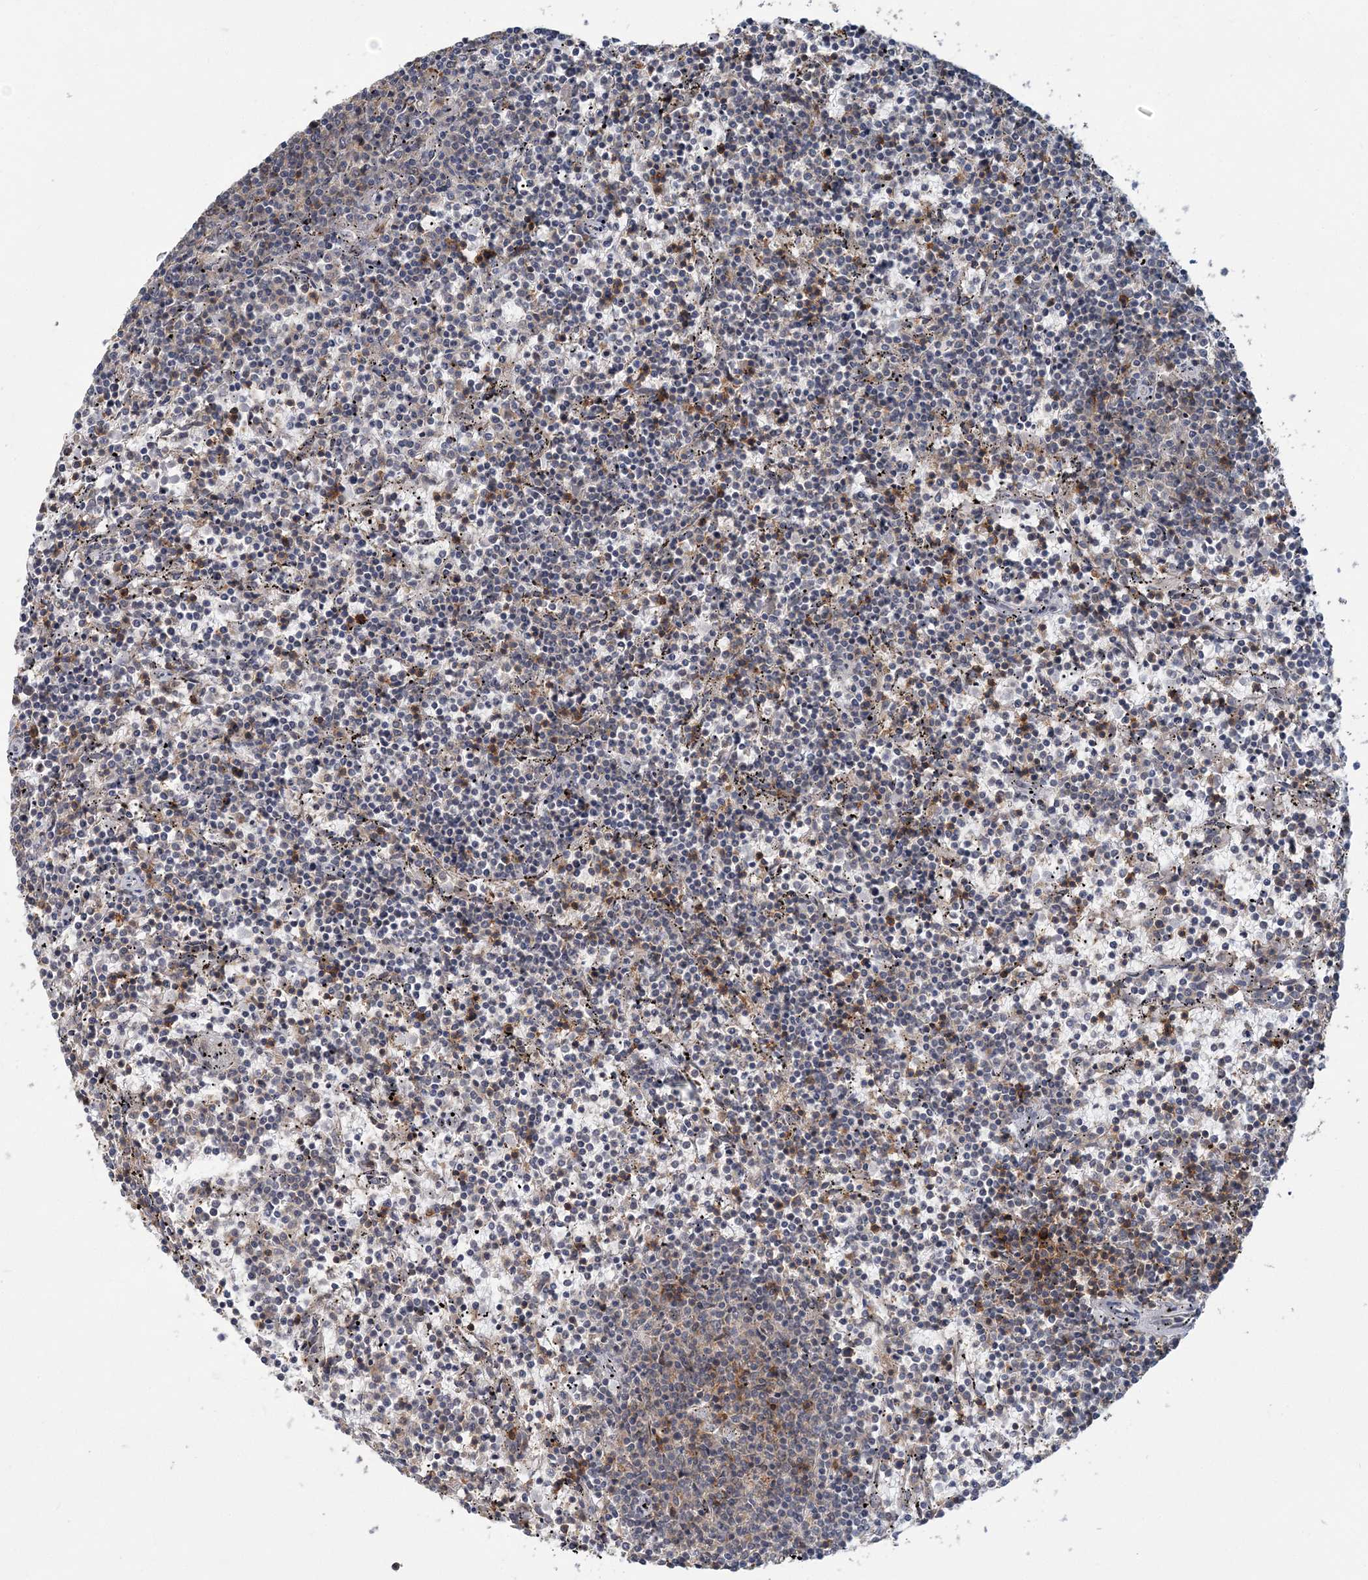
{"staining": {"intensity": "weak", "quantity": "<25%", "location": "cytoplasmic/membranous"}, "tissue": "lymphoma", "cell_type": "Tumor cells", "image_type": "cancer", "snomed": [{"axis": "morphology", "description": "Malignant lymphoma, non-Hodgkin's type, Low grade"}, {"axis": "topography", "description": "Spleen"}], "caption": "This is an immunohistochemistry (IHC) image of human low-grade malignant lymphoma, non-Hodgkin's type. There is no expression in tumor cells.", "gene": "RNF25", "patient": {"sex": "female", "age": 50}}